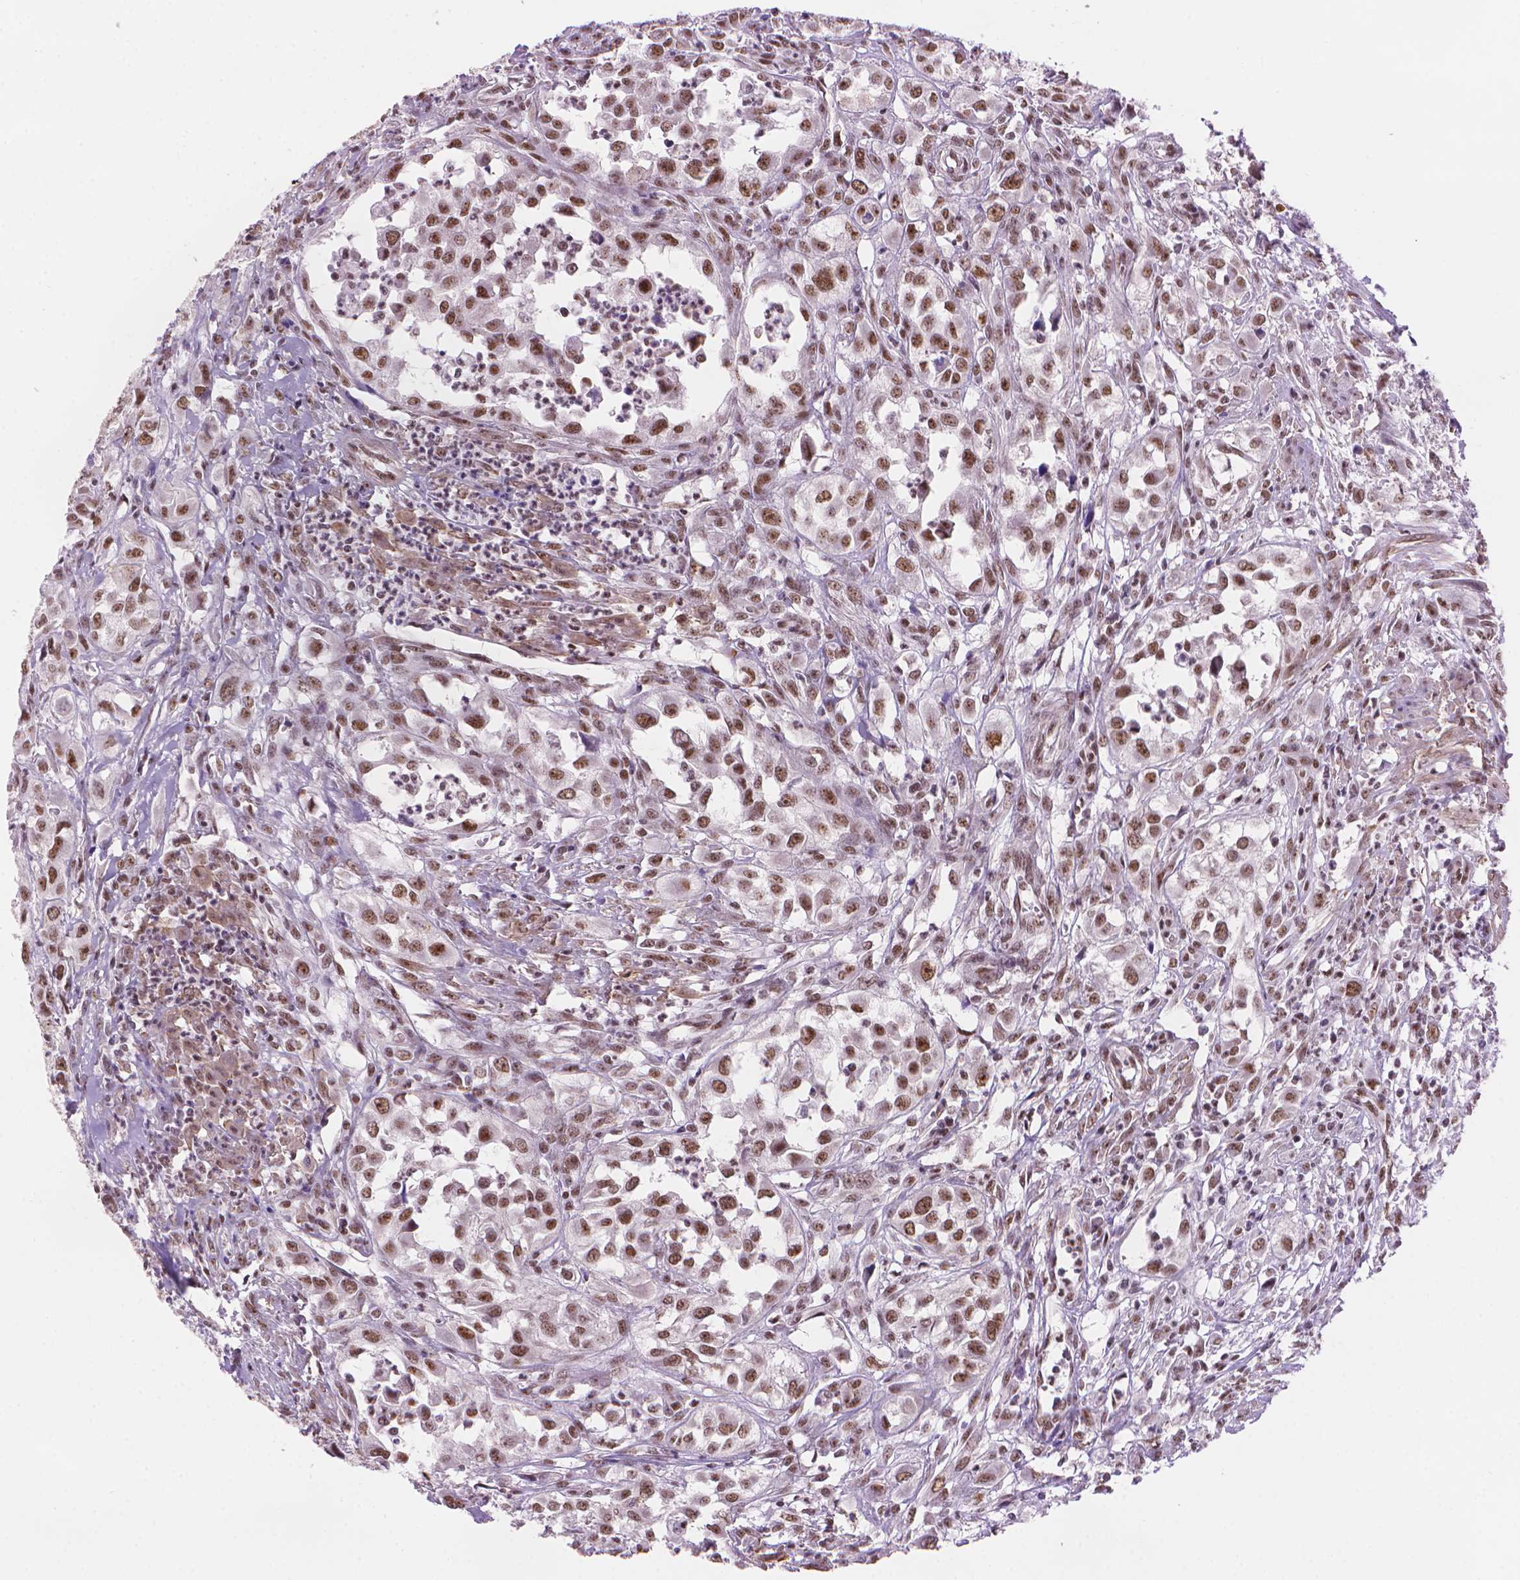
{"staining": {"intensity": "moderate", "quantity": ">75%", "location": "nuclear"}, "tissue": "urothelial cancer", "cell_type": "Tumor cells", "image_type": "cancer", "snomed": [{"axis": "morphology", "description": "Urothelial carcinoma, High grade"}, {"axis": "topography", "description": "Urinary bladder"}], "caption": "This is a histology image of IHC staining of urothelial carcinoma (high-grade), which shows moderate staining in the nuclear of tumor cells.", "gene": "UBN1", "patient": {"sex": "male", "age": 67}}